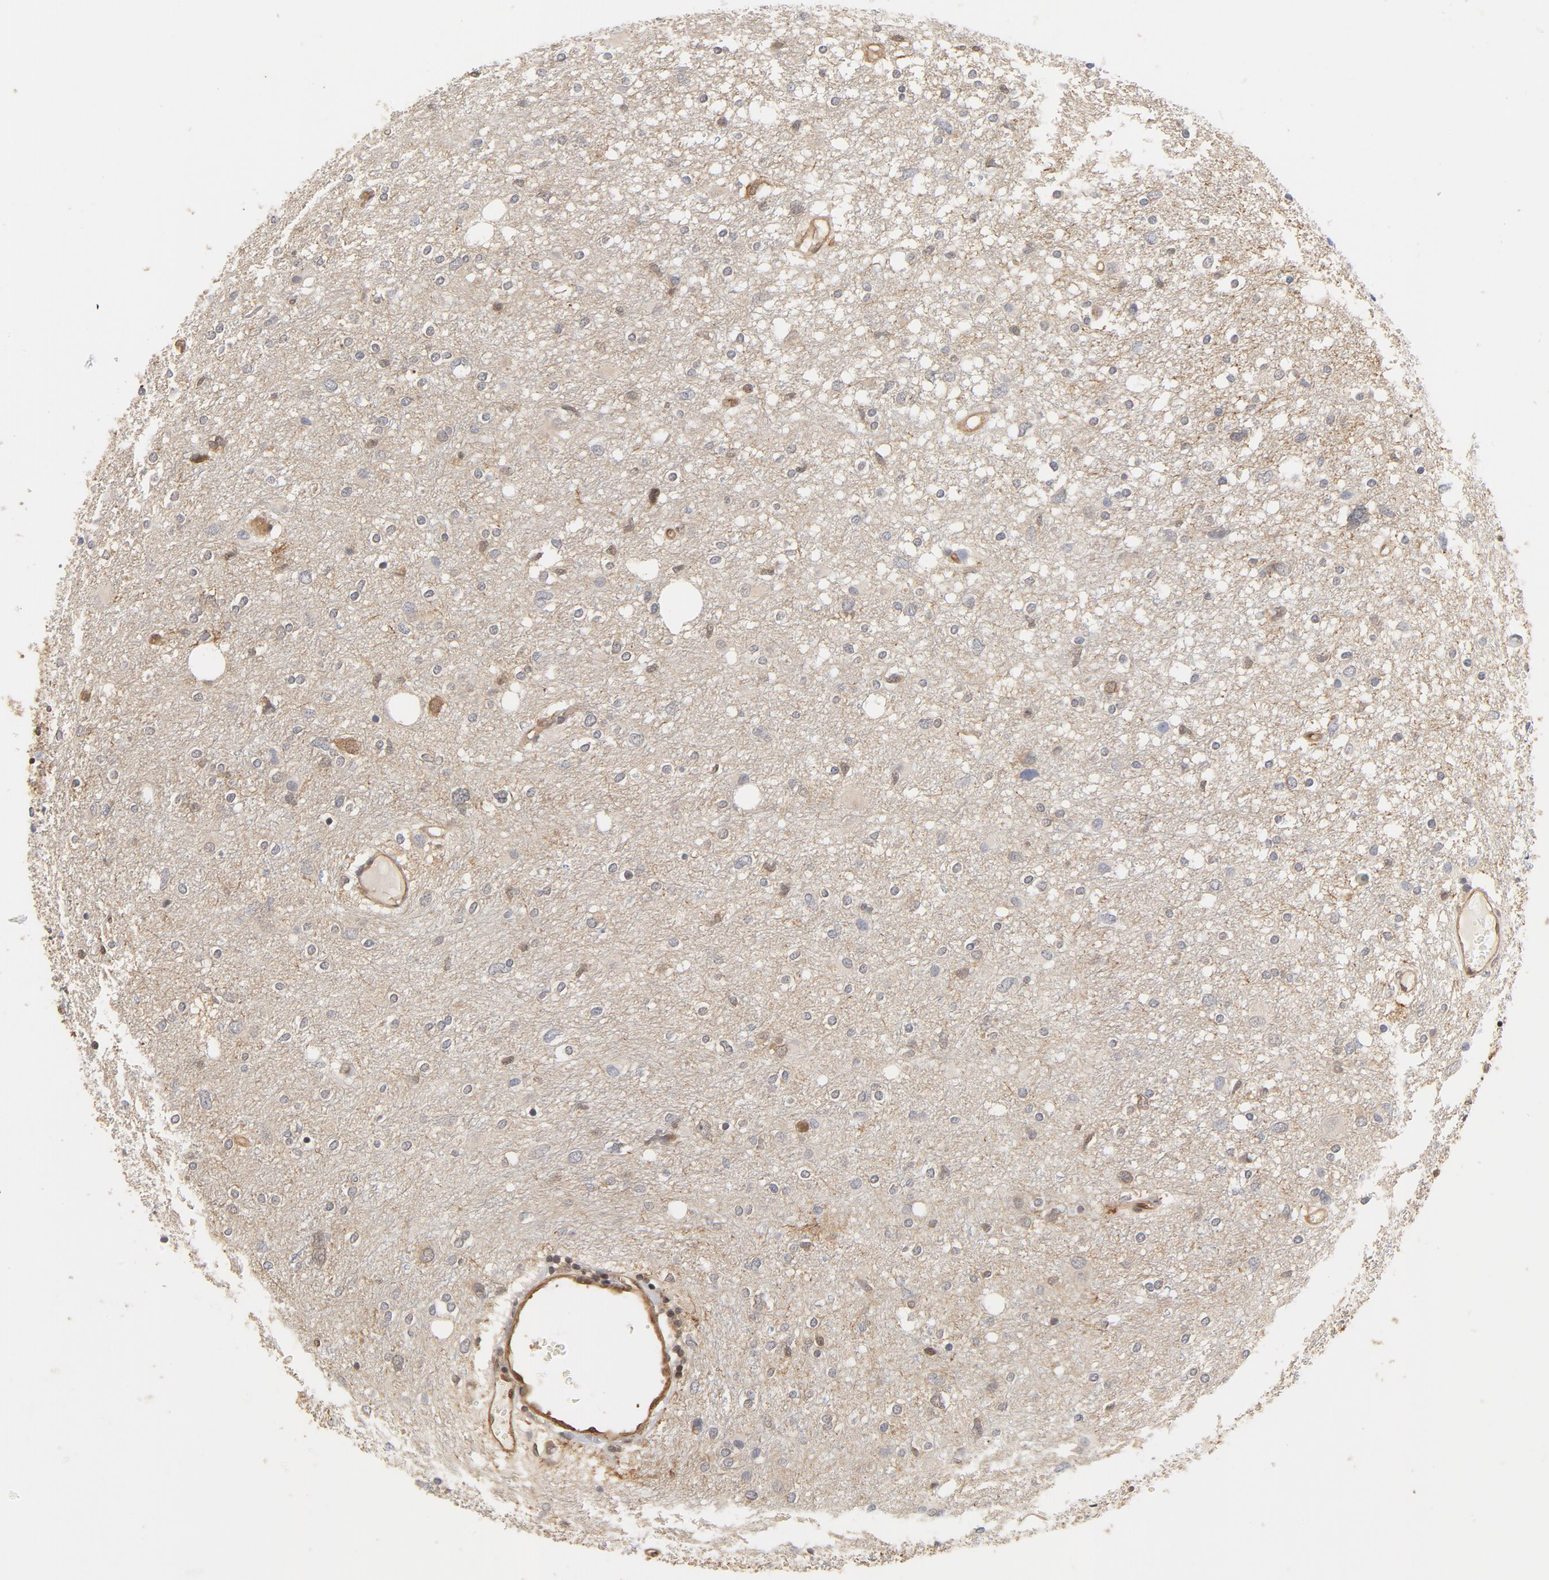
{"staining": {"intensity": "weak", "quantity": ">75%", "location": "cytoplasmic/membranous"}, "tissue": "glioma", "cell_type": "Tumor cells", "image_type": "cancer", "snomed": [{"axis": "morphology", "description": "Glioma, malignant, High grade"}, {"axis": "topography", "description": "Brain"}], "caption": "Brown immunohistochemical staining in human glioma reveals weak cytoplasmic/membranous expression in approximately >75% of tumor cells.", "gene": "CDC37", "patient": {"sex": "female", "age": 59}}